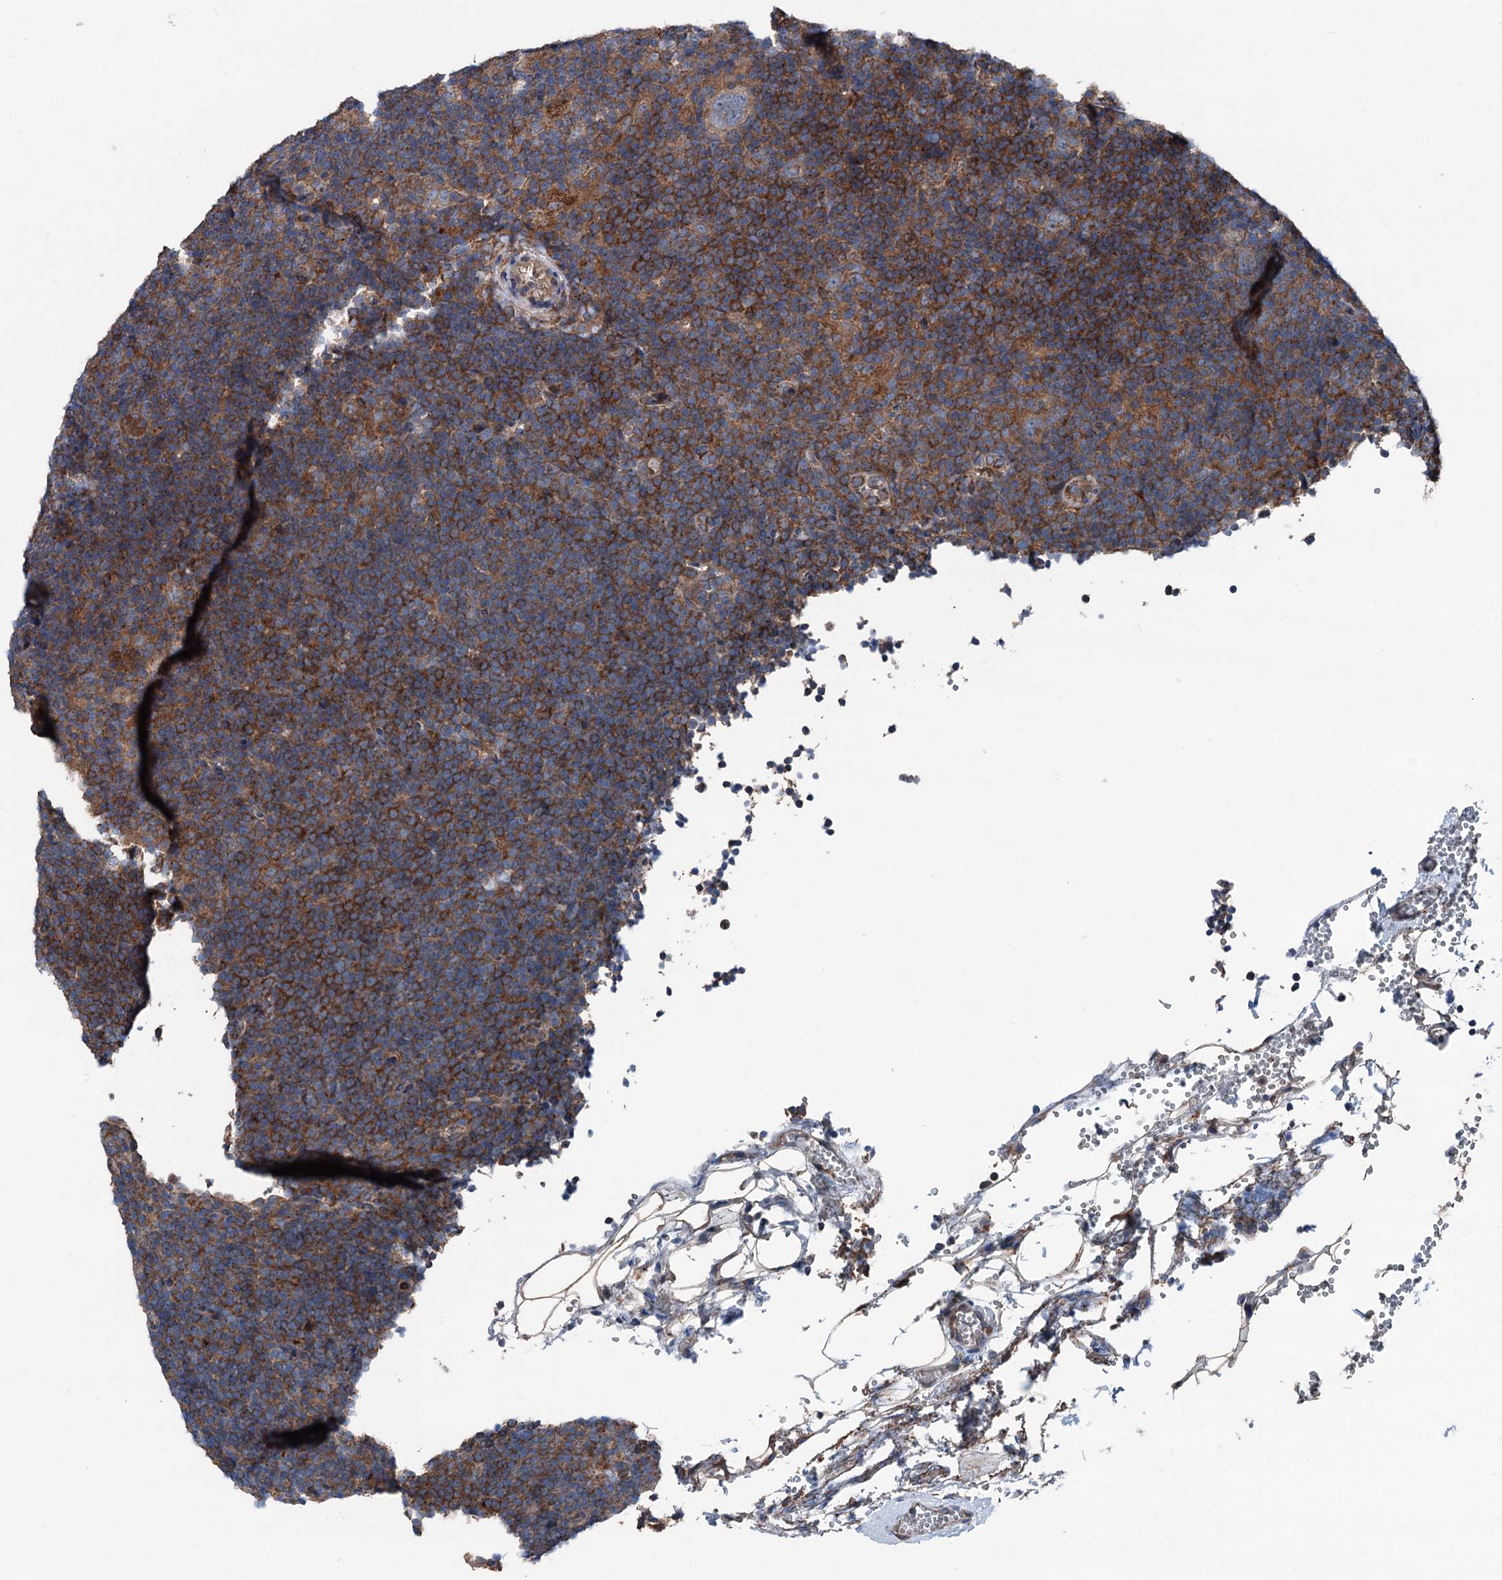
{"staining": {"intensity": "moderate", "quantity": ">75%", "location": "cytoplasmic/membranous"}, "tissue": "lymphoma", "cell_type": "Tumor cells", "image_type": "cancer", "snomed": [{"axis": "morphology", "description": "Hodgkin's disease, NOS"}, {"axis": "topography", "description": "Lymph node"}], "caption": "IHC micrograph of human lymphoma stained for a protein (brown), which exhibits medium levels of moderate cytoplasmic/membranous expression in approximately >75% of tumor cells.", "gene": "RUFY1", "patient": {"sex": "female", "age": 57}}